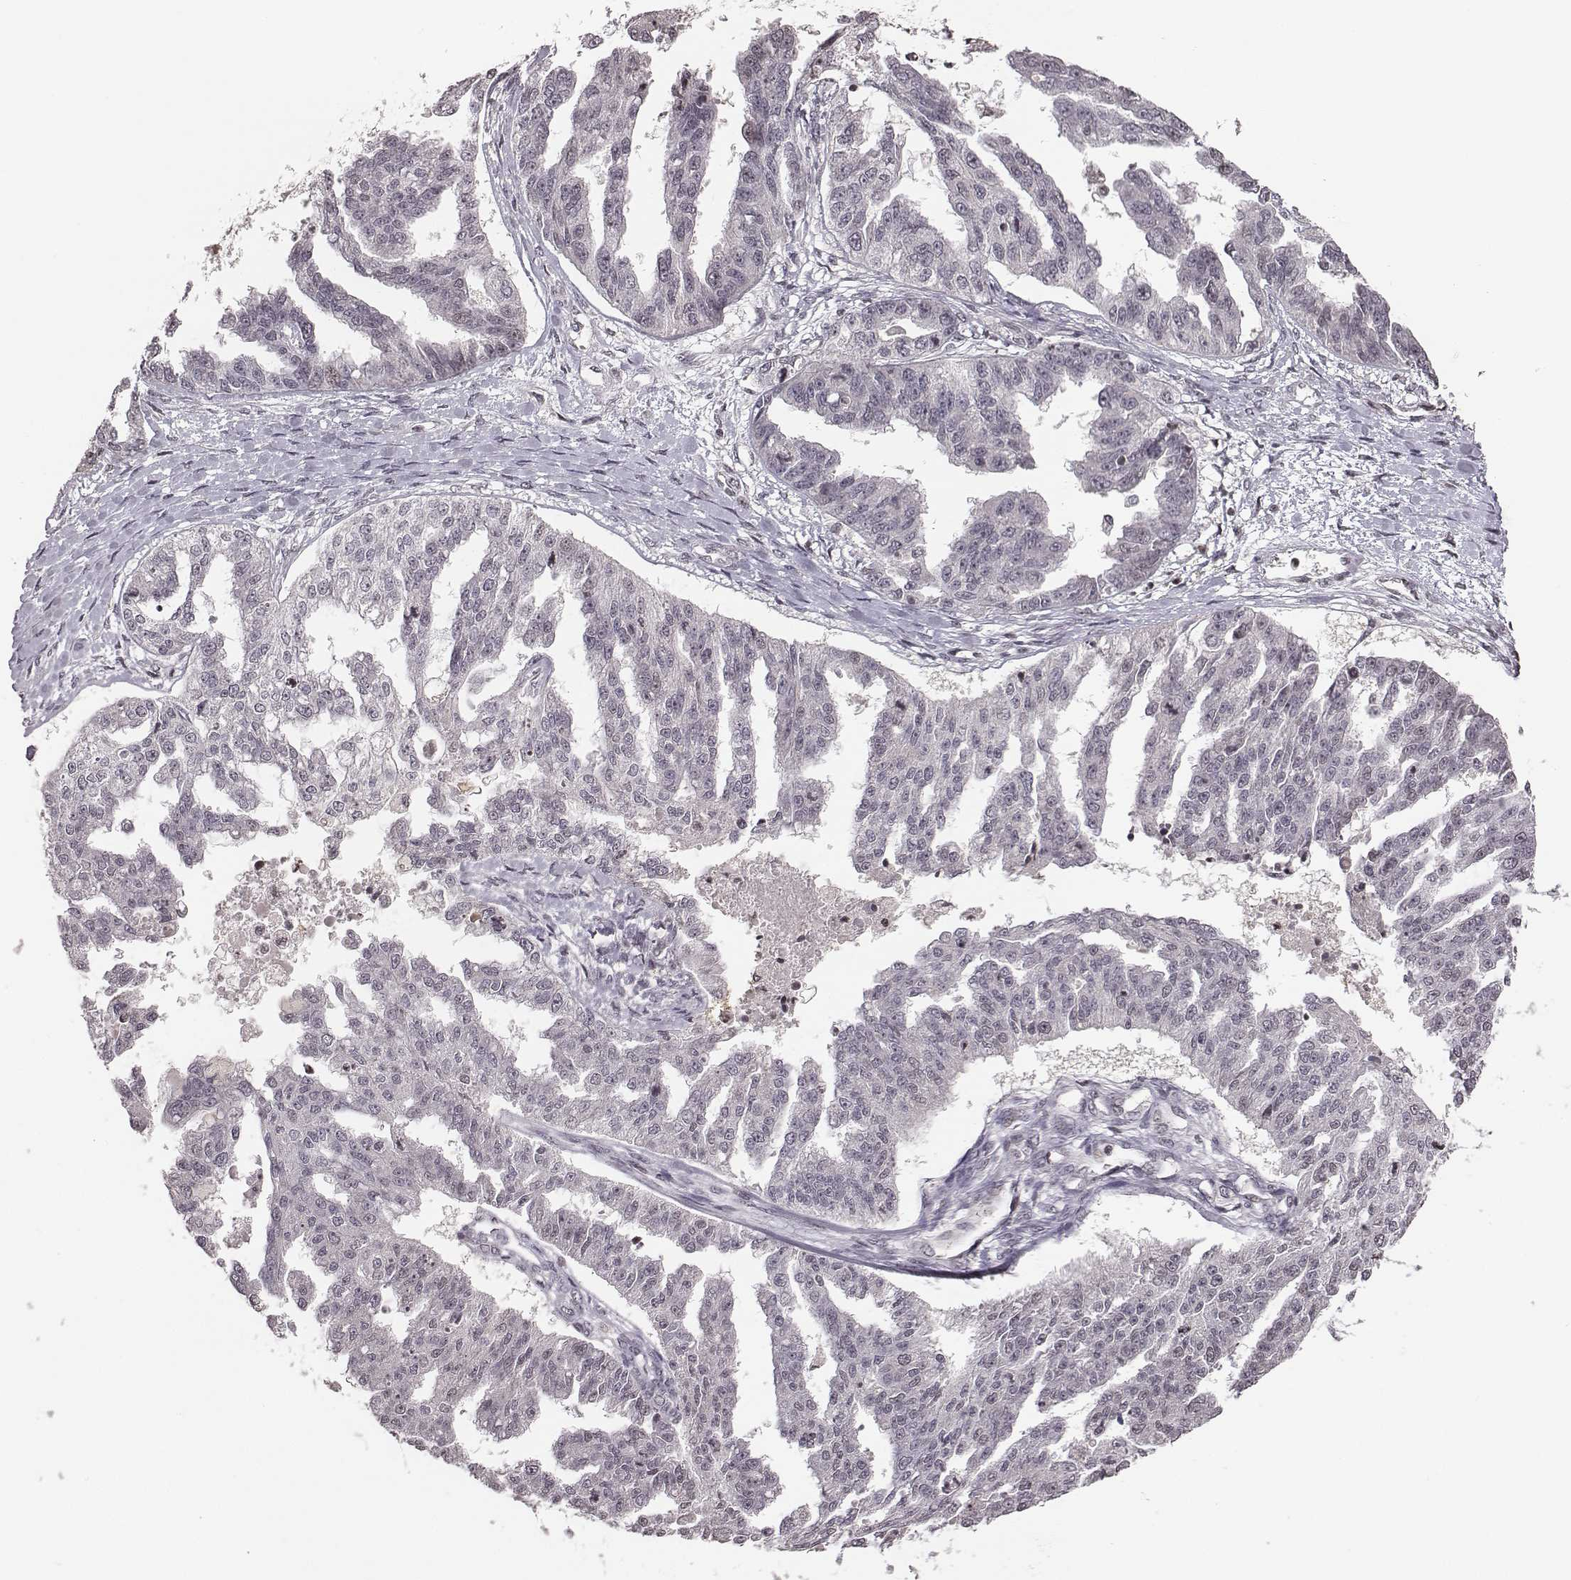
{"staining": {"intensity": "negative", "quantity": "none", "location": "none"}, "tissue": "ovarian cancer", "cell_type": "Tumor cells", "image_type": "cancer", "snomed": [{"axis": "morphology", "description": "Cystadenocarcinoma, serous, NOS"}, {"axis": "topography", "description": "Ovary"}], "caption": "DAB immunohistochemical staining of human ovarian cancer (serous cystadenocarcinoma) shows no significant expression in tumor cells. Nuclei are stained in blue.", "gene": "GRM4", "patient": {"sex": "female", "age": 58}}